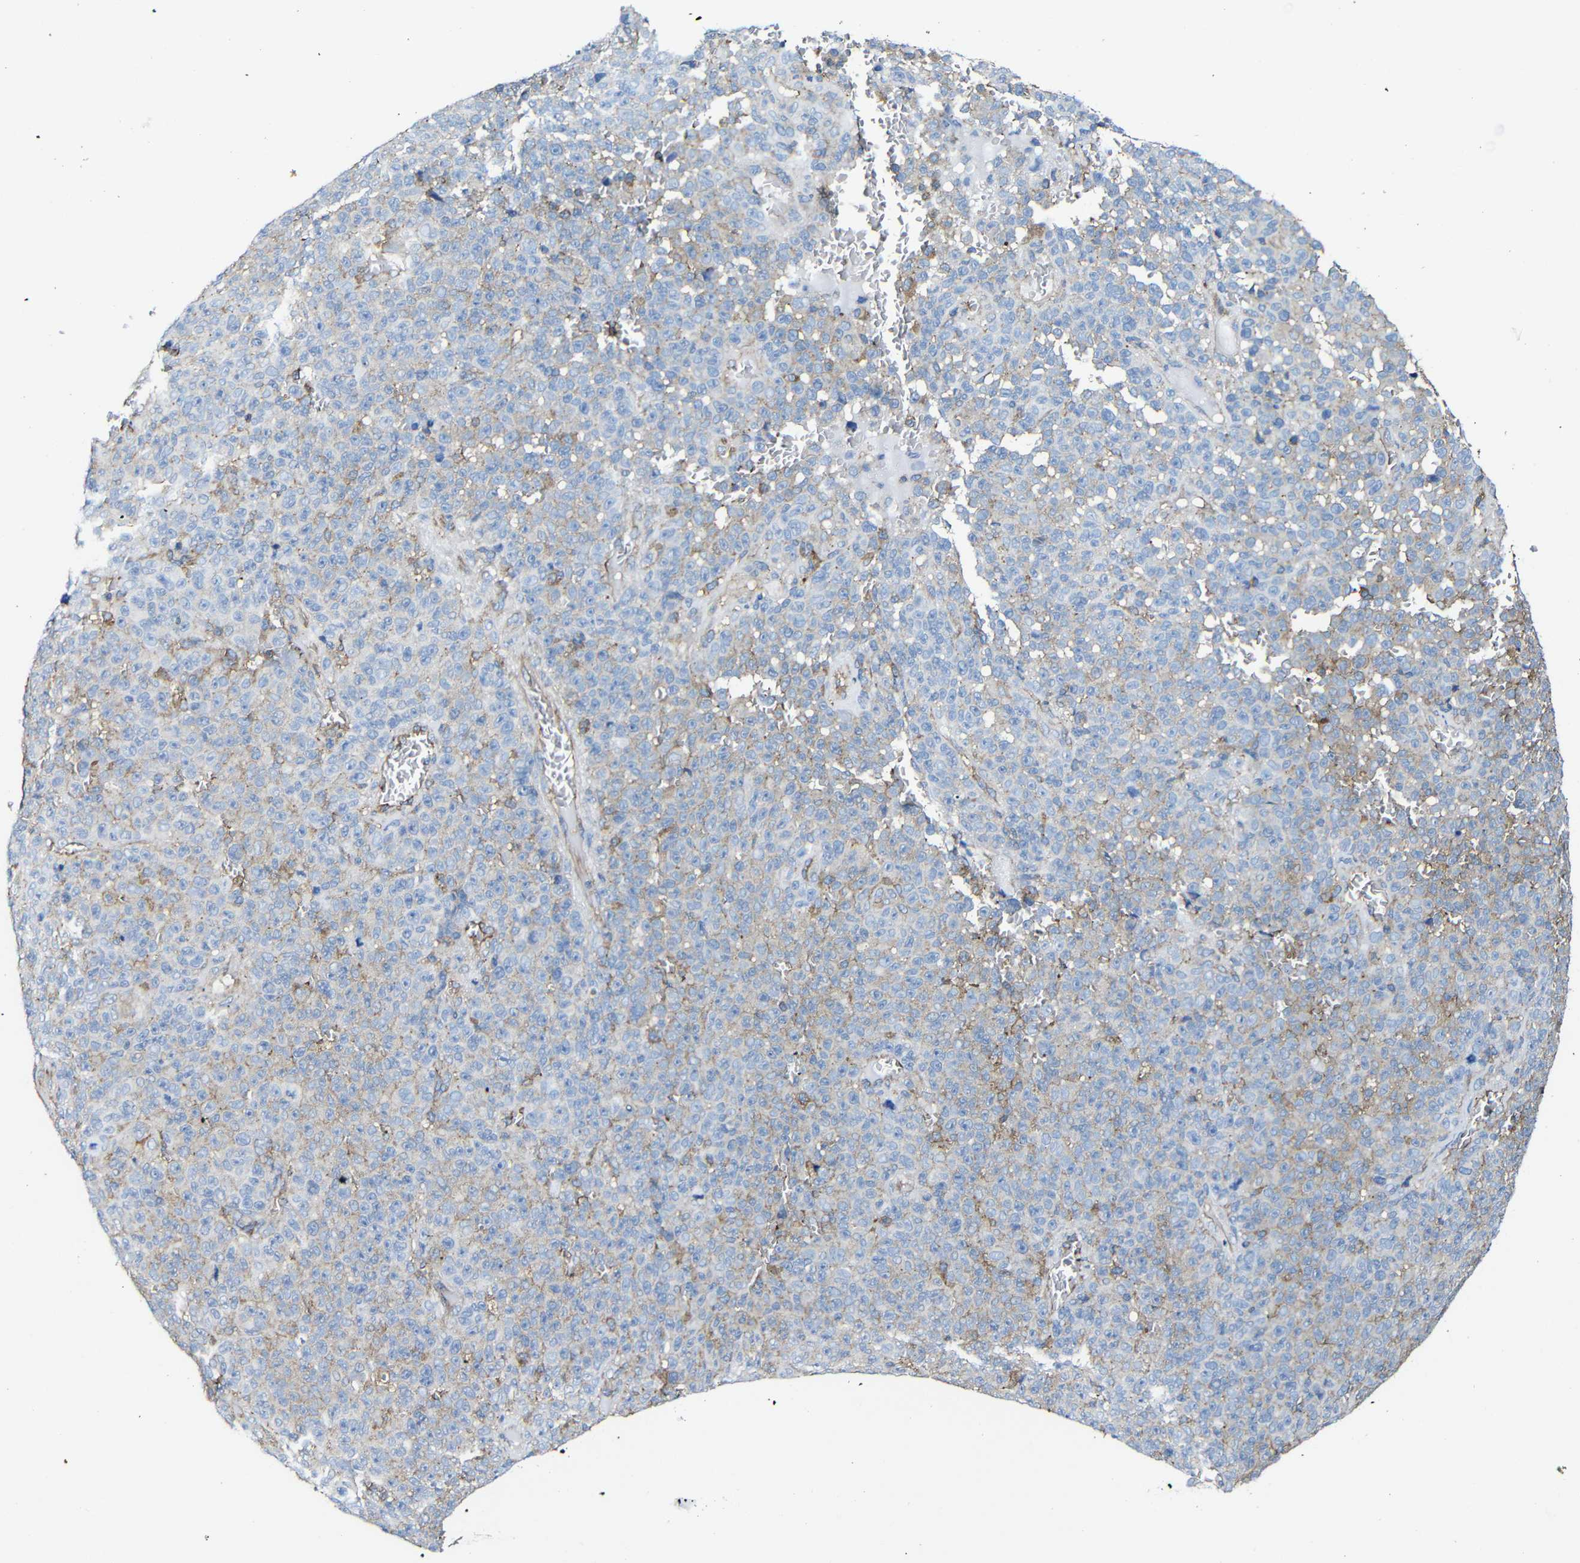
{"staining": {"intensity": "negative", "quantity": "none", "location": "none"}, "tissue": "melanoma", "cell_type": "Tumor cells", "image_type": "cancer", "snomed": [{"axis": "morphology", "description": "Malignant melanoma, NOS"}, {"axis": "topography", "description": "Skin"}], "caption": "Immunohistochemical staining of malignant melanoma displays no significant staining in tumor cells.", "gene": "MSN", "patient": {"sex": "female", "age": 82}}